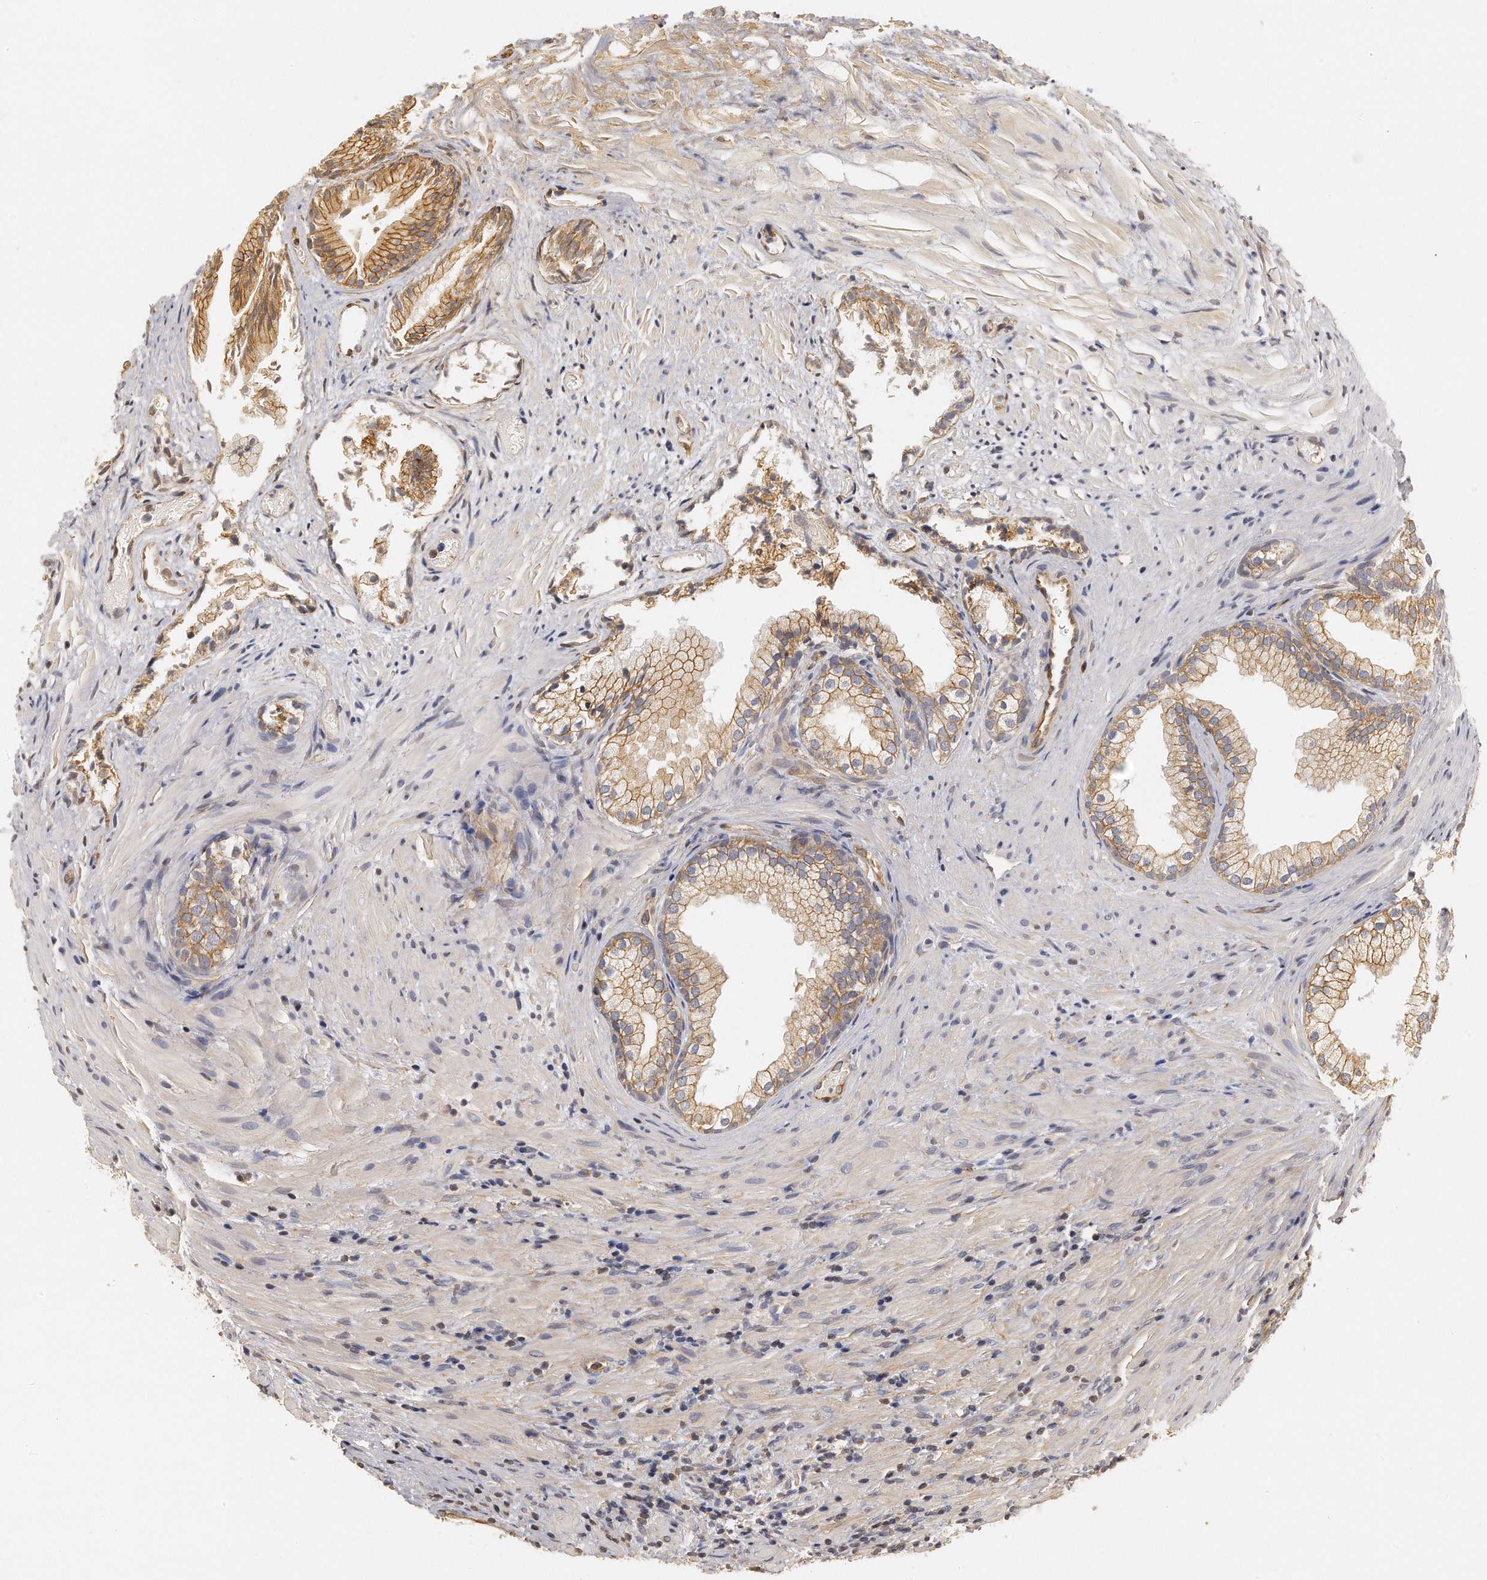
{"staining": {"intensity": "moderate", "quantity": ">75%", "location": "cytoplasmic/membranous"}, "tissue": "prostate", "cell_type": "Glandular cells", "image_type": "normal", "snomed": [{"axis": "morphology", "description": "Normal tissue, NOS"}, {"axis": "topography", "description": "Prostate"}], "caption": "This micrograph reveals immunohistochemistry staining of normal human prostate, with medium moderate cytoplasmic/membranous staining in approximately >75% of glandular cells.", "gene": "CHST7", "patient": {"sex": "male", "age": 76}}